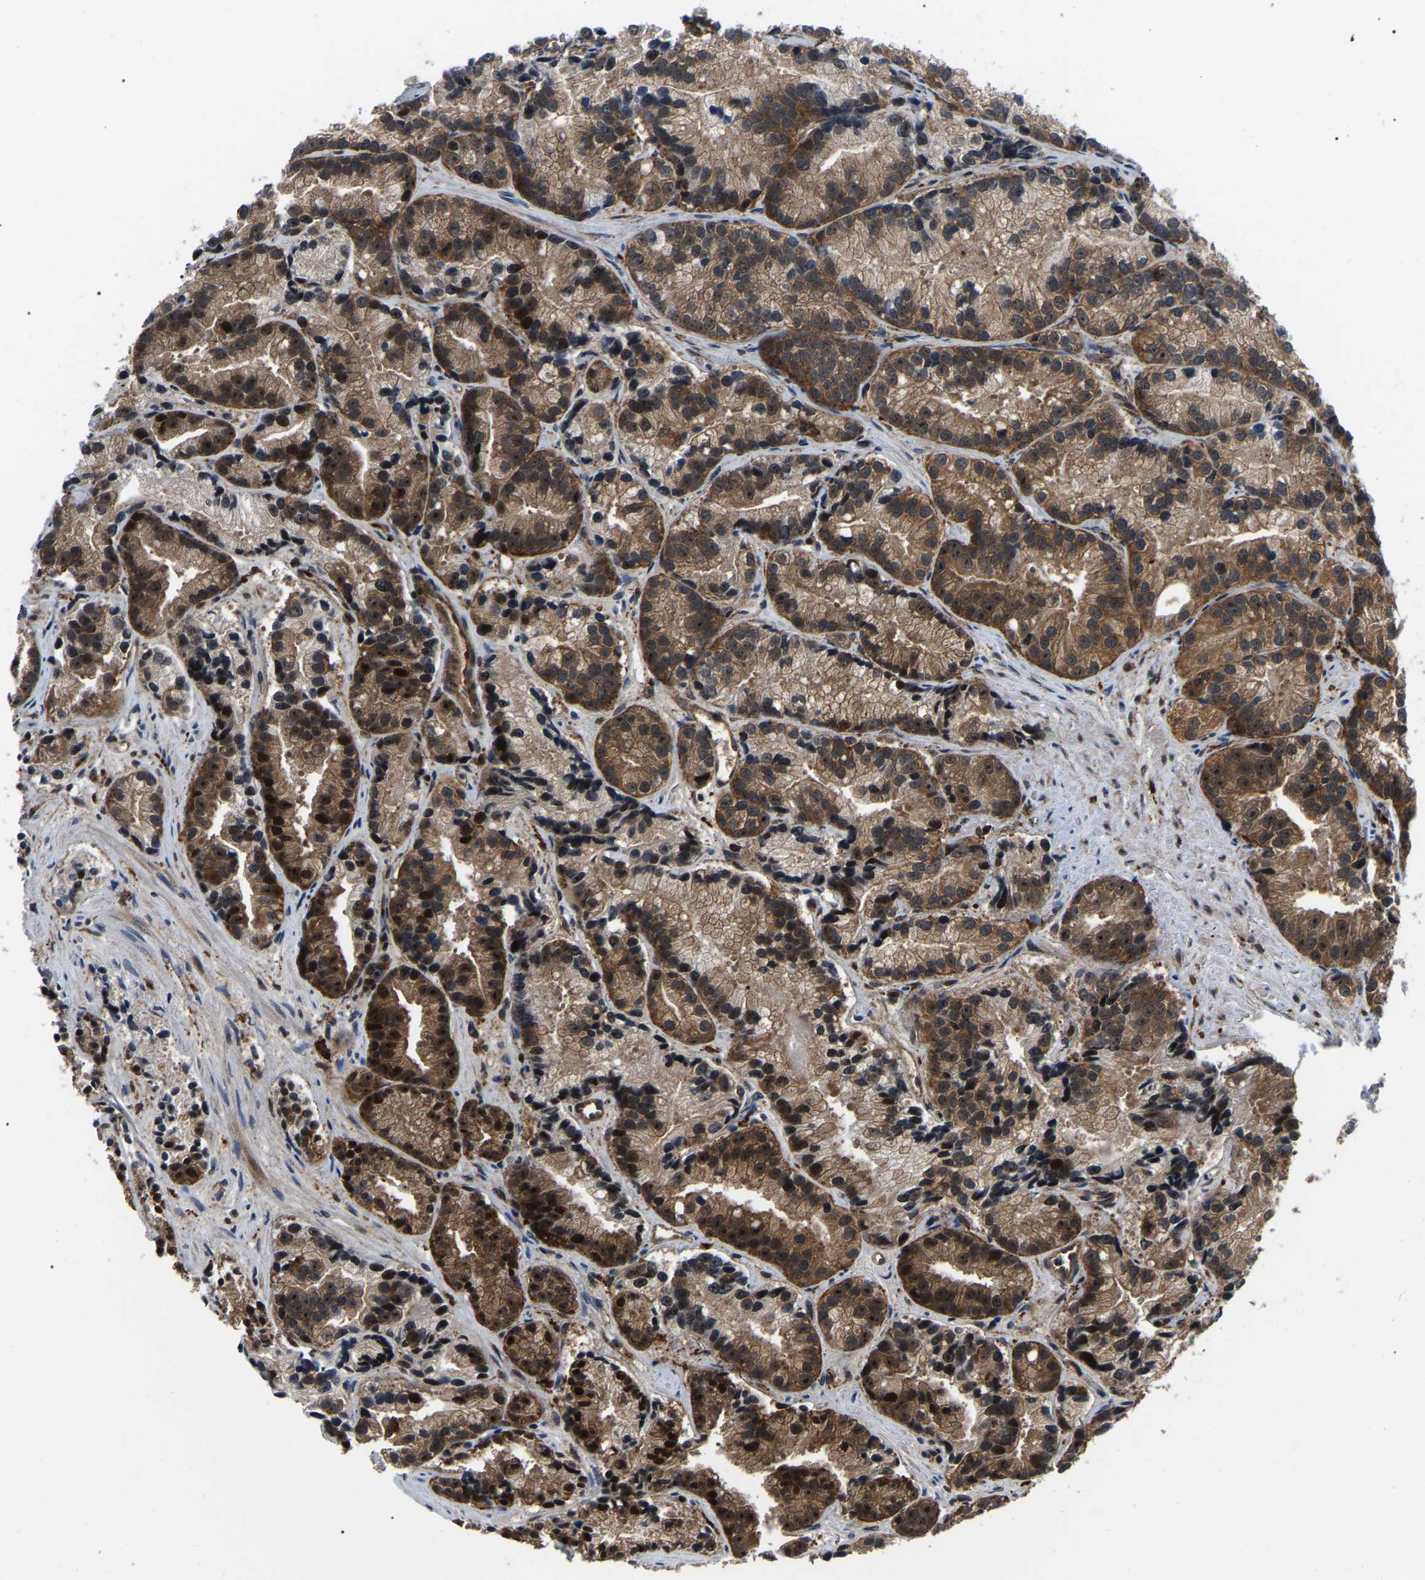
{"staining": {"intensity": "moderate", "quantity": ">75%", "location": "cytoplasmic/membranous,nuclear"}, "tissue": "prostate cancer", "cell_type": "Tumor cells", "image_type": "cancer", "snomed": [{"axis": "morphology", "description": "Adenocarcinoma, Low grade"}, {"axis": "topography", "description": "Prostate"}], "caption": "Immunohistochemistry histopathology image of neoplastic tissue: adenocarcinoma (low-grade) (prostate) stained using immunohistochemistry demonstrates medium levels of moderate protein expression localized specifically in the cytoplasmic/membranous and nuclear of tumor cells, appearing as a cytoplasmic/membranous and nuclear brown color.", "gene": "RRP1B", "patient": {"sex": "male", "age": 89}}